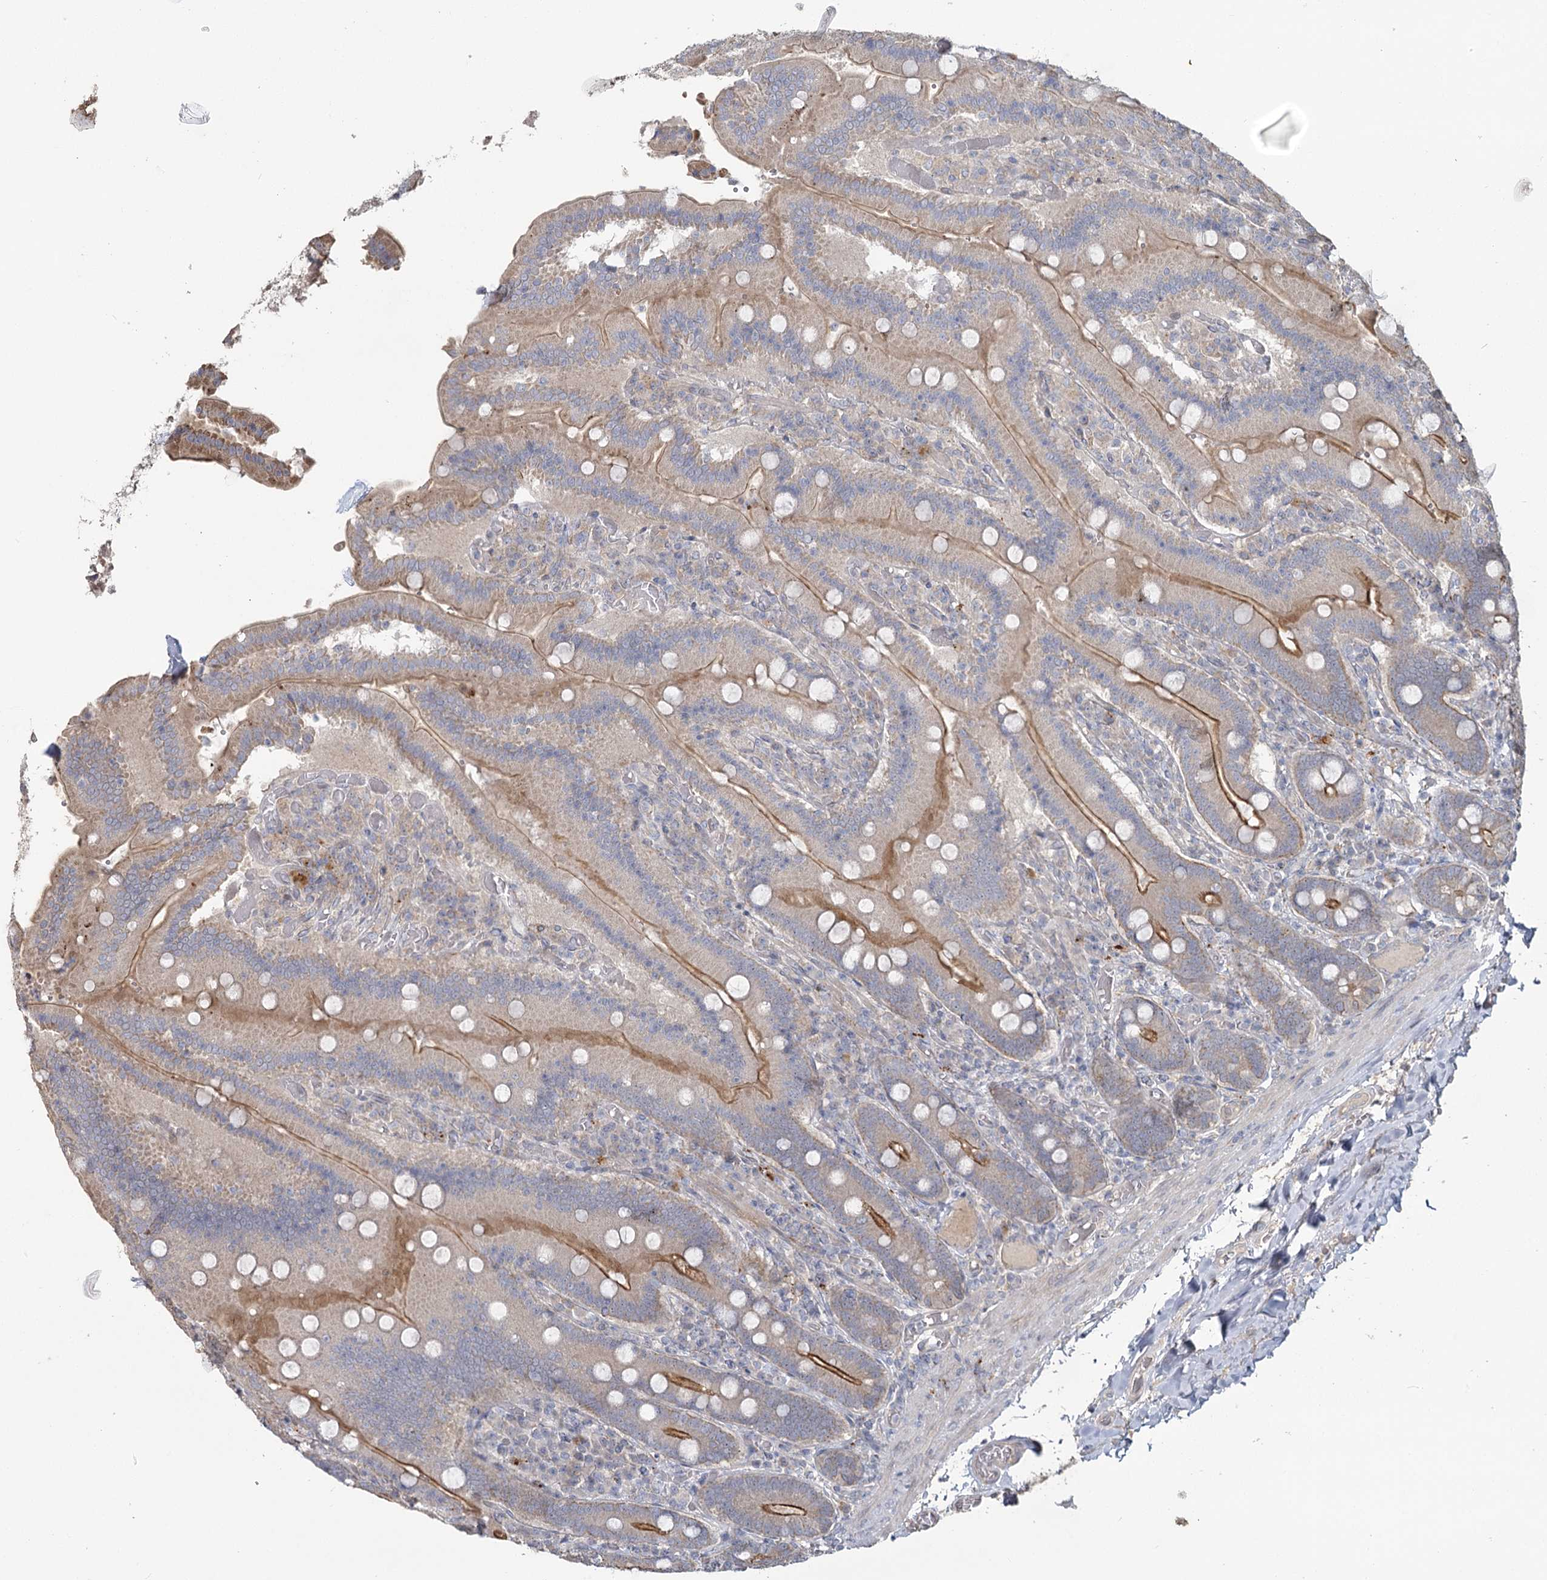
{"staining": {"intensity": "moderate", "quantity": ">75%", "location": "cytoplasmic/membranous"}, "tissue": "duodenum", "cell_type": "Glandular cells", "image_type": "normal", "snomed": [{"axis": "morphology", "description": "Normal tissue, NOS"}, {"axis": "topography", "description": "Duodenum"}], "caption": "Moderate cytoplasmic/membranous expression for a protein is seen in about >75% of glandular cells of benign duodenum using immunohistochemistry.", "gene": "ANGPTL5", "patient": {"sex": "female", "age": 62}}